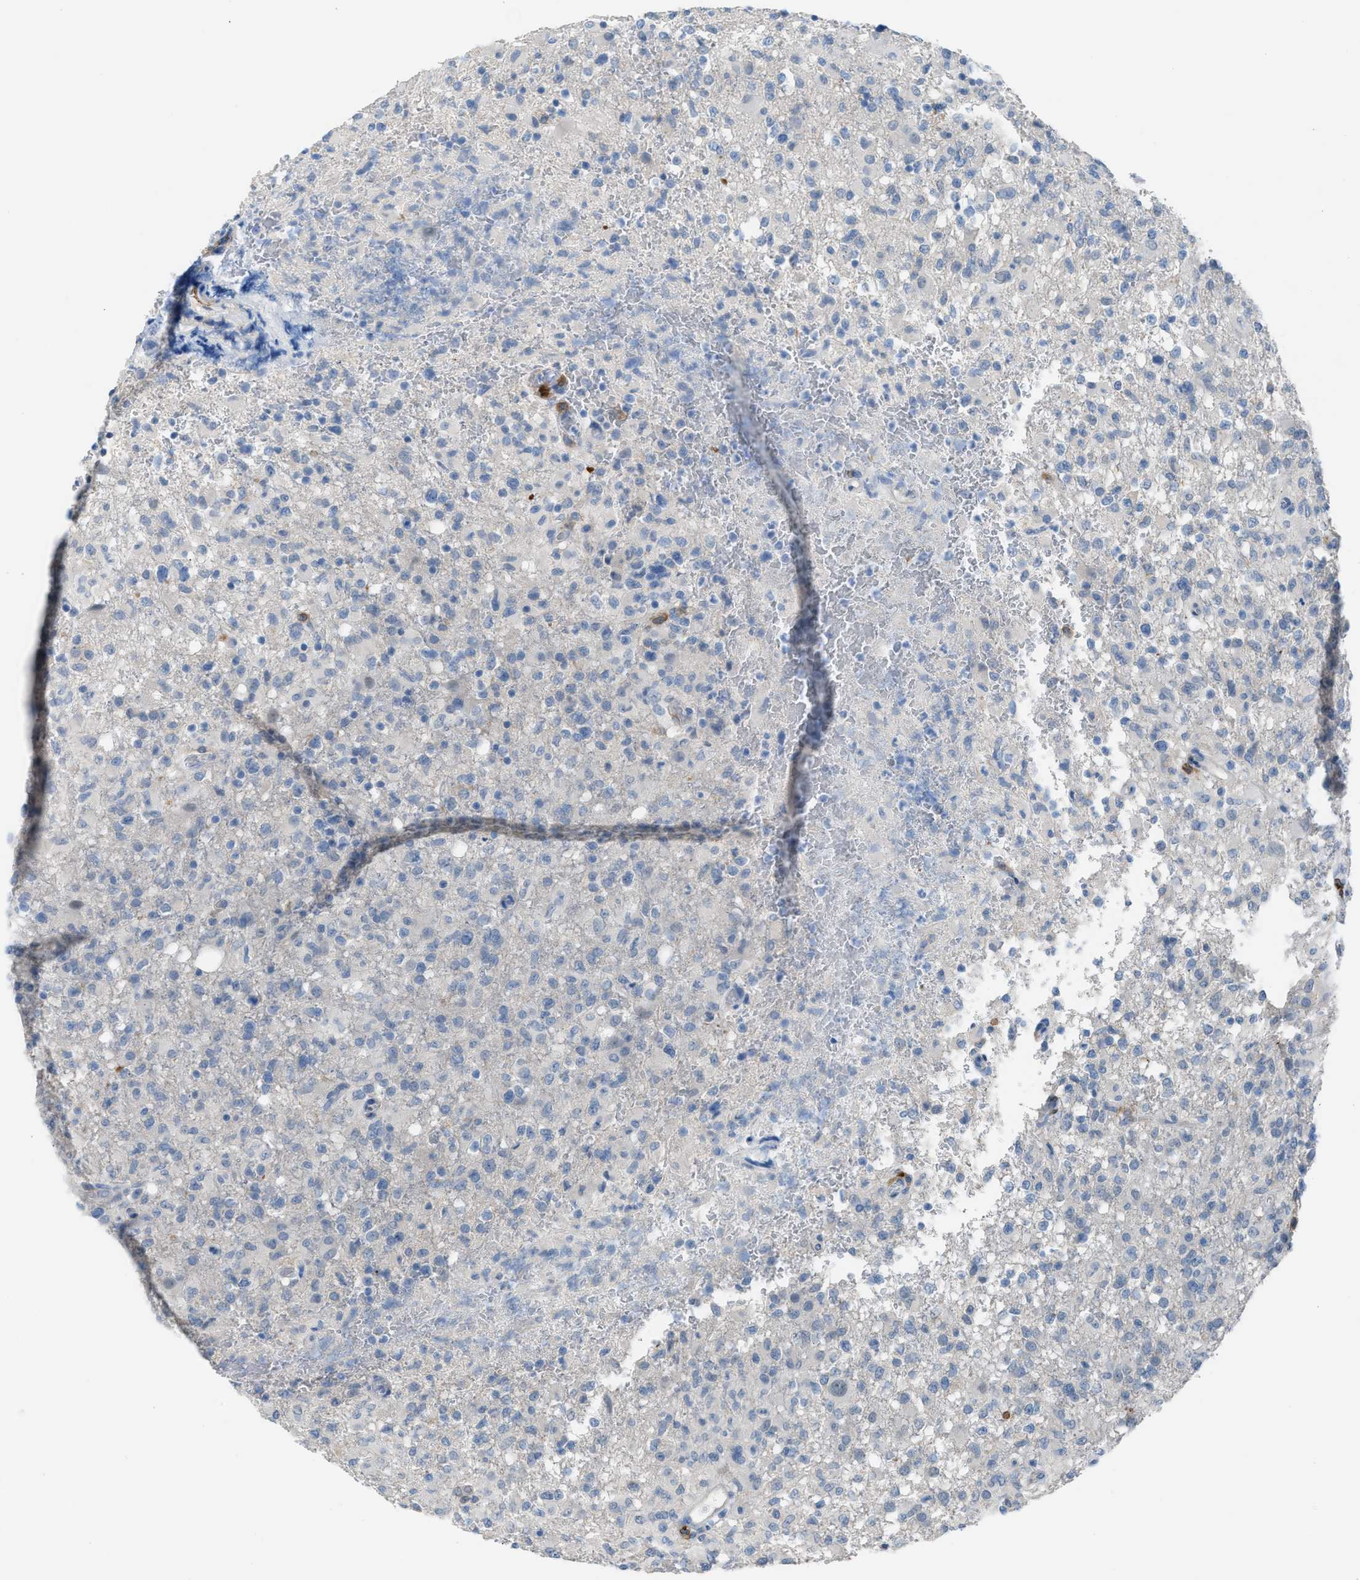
{"staining": {"intensity": "negative", "quantity": "none", "location": "none"}, "tissue": "glioma", "cell_type": "Tumor cells", "image_type": "cancer", "snomed": [{"axis": "morphology", "description": "Glioma, malignant, High grade"}, {"axis": "topography", "description": "Brain"}], "caption": "Human glioma stained for a protein using IHC demonstrates no positivity in tumor cells.", "gene": "CLEC10A", "patient": {"sex": "female", "age": 57}}